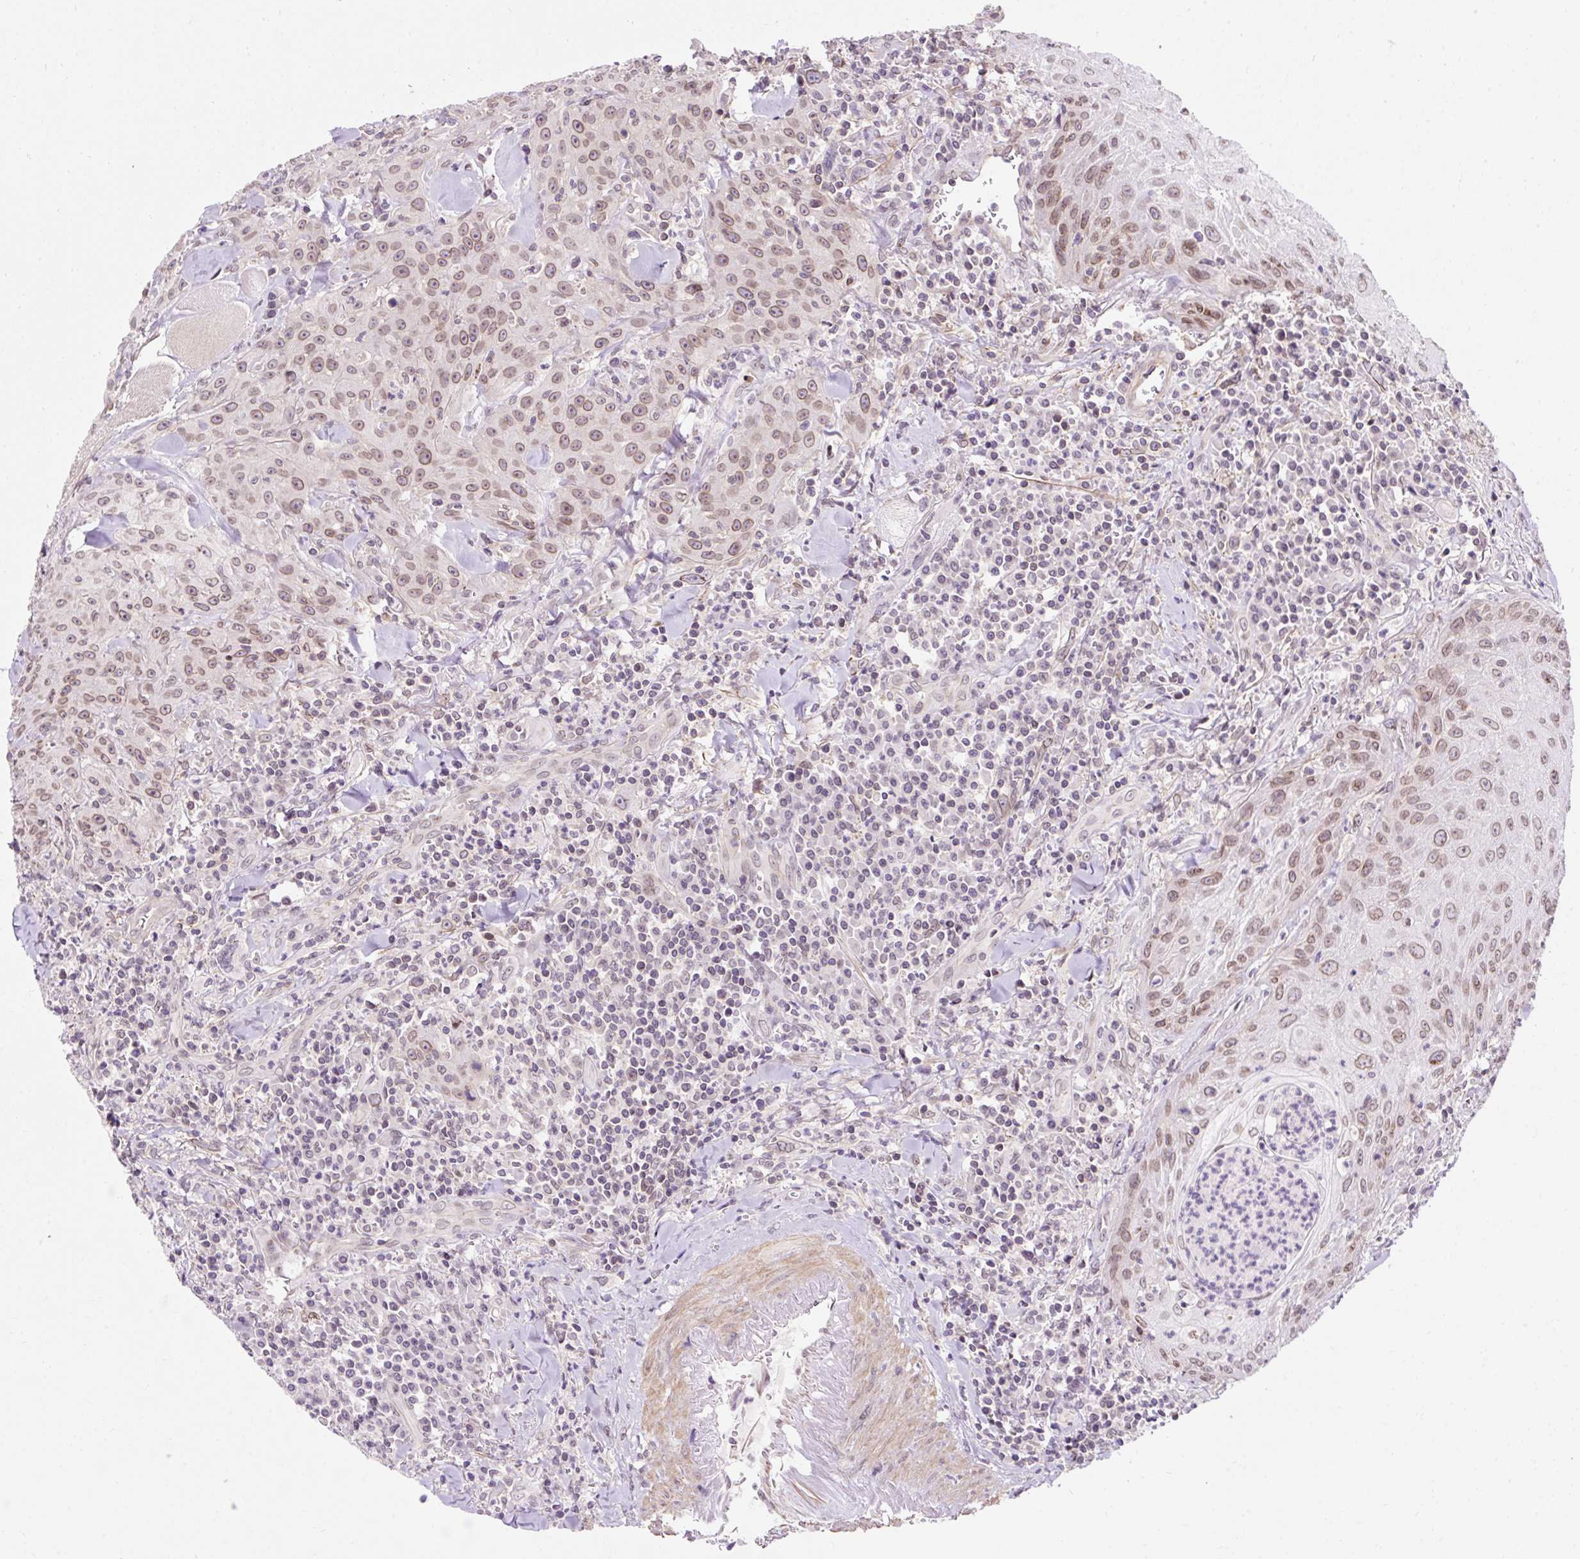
{"staining": {"intensity": "moderate", "quantity": ">75%", "location": "cytoplasmic/membranous,nuclear"}, "tissue": "head and neck cancer", "cell_type": "Tumor cells", "image_type": "cancer", "snomed": [{"axis": "morphology", "description": "Normal tissue, NOS"}, {"axis": "morphology", "description": "Squamous cell carcinoma, NOS"}, {"axis": "topography", "description": "Oral tissue"}, {"axis": "topography", "description": "Head-Neck"}], "caption": "An IHC image of tumor tissue is shown. Protein staining in brown labels moderate cytoplasmic/membranous and nuclear positivity in head and neck squamous cell carcinoma within tumor cells.", "gene": "ZNF610", "patient": {"sex": "female", "age": 70}}